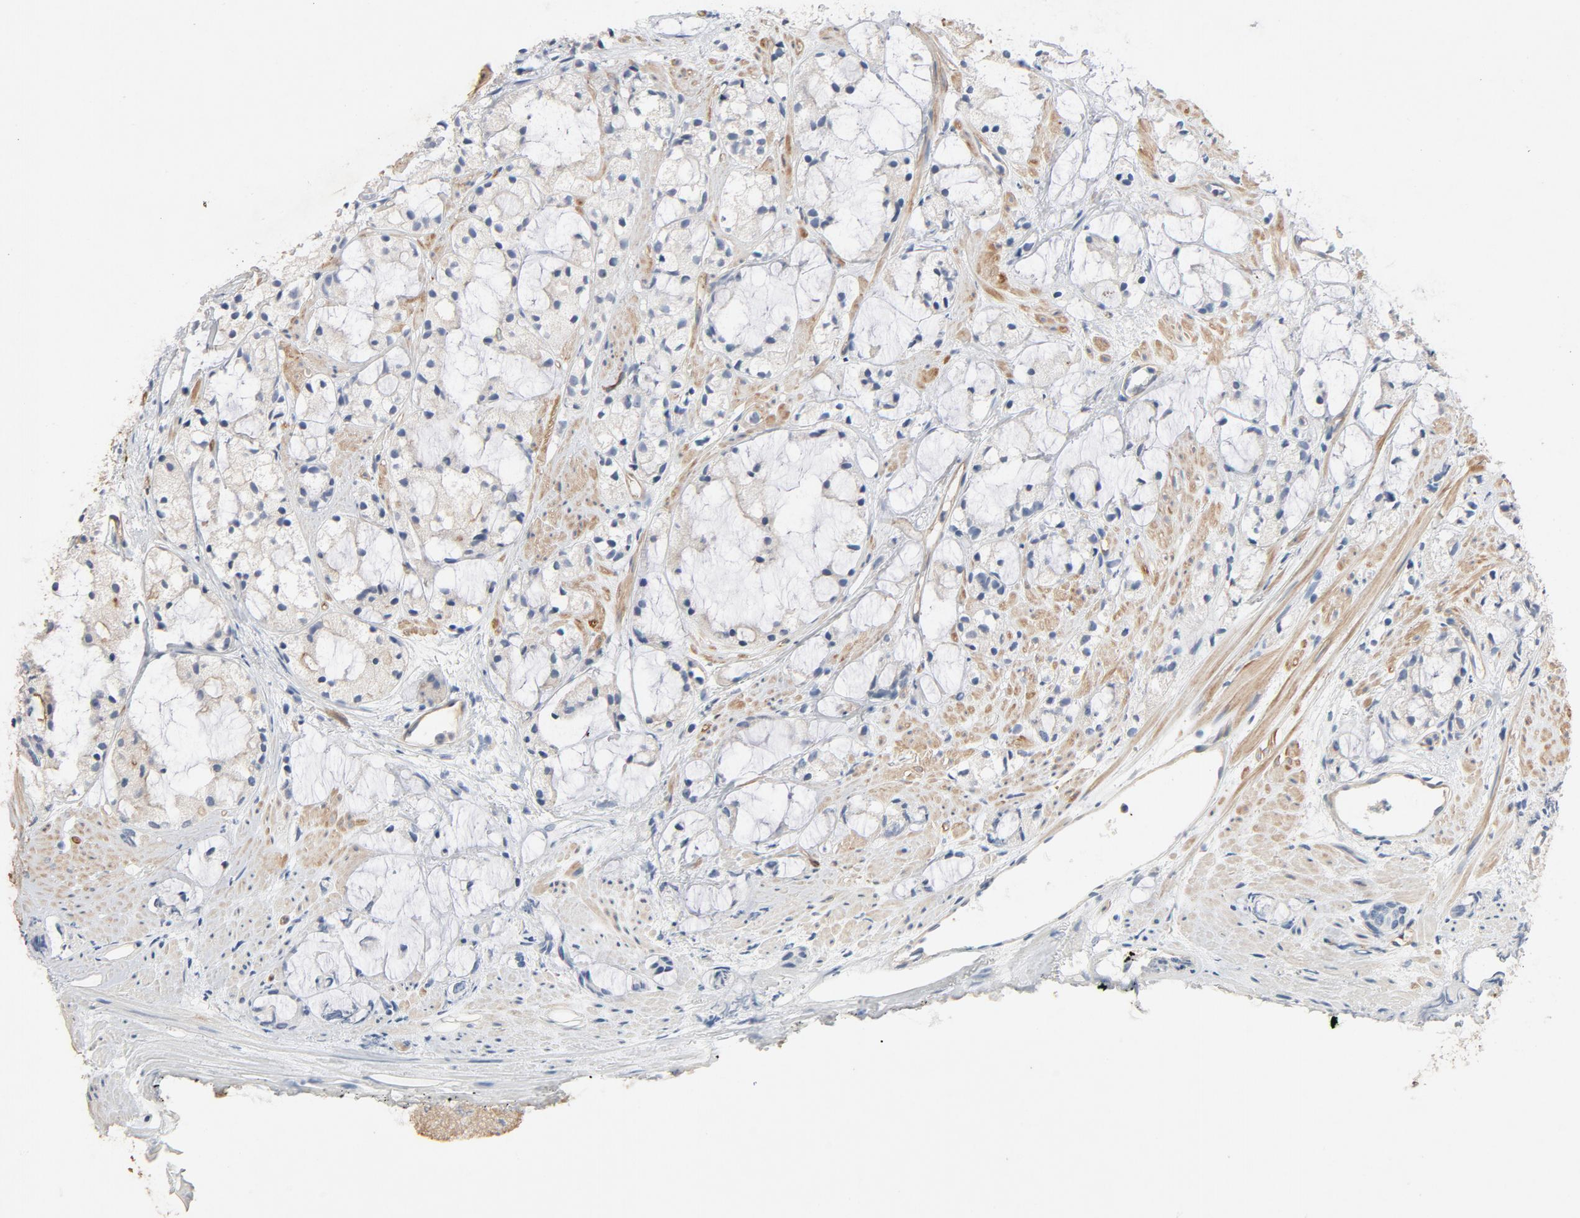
{"staining": {"intensity": "negative", "quantity": "none", "location": "none"}, "tissue": "prostate cancer", "cell_type": "Tumor cells", "image_type": "cancer", "snomed": [{"axis": "morphology", "description": "Adenocarcinoma, High grade"}, {"axis": "topography", "description": "Prostate"}], "caption": "An immunohistochemistry histopathology image of prostate high-grade adenocarcinoma is shown. There is no staining in tumor cells of prostate high-grade adenocarcinoma.", "gene": "KDR", "patient": {"sex": "male", "age": 85}}